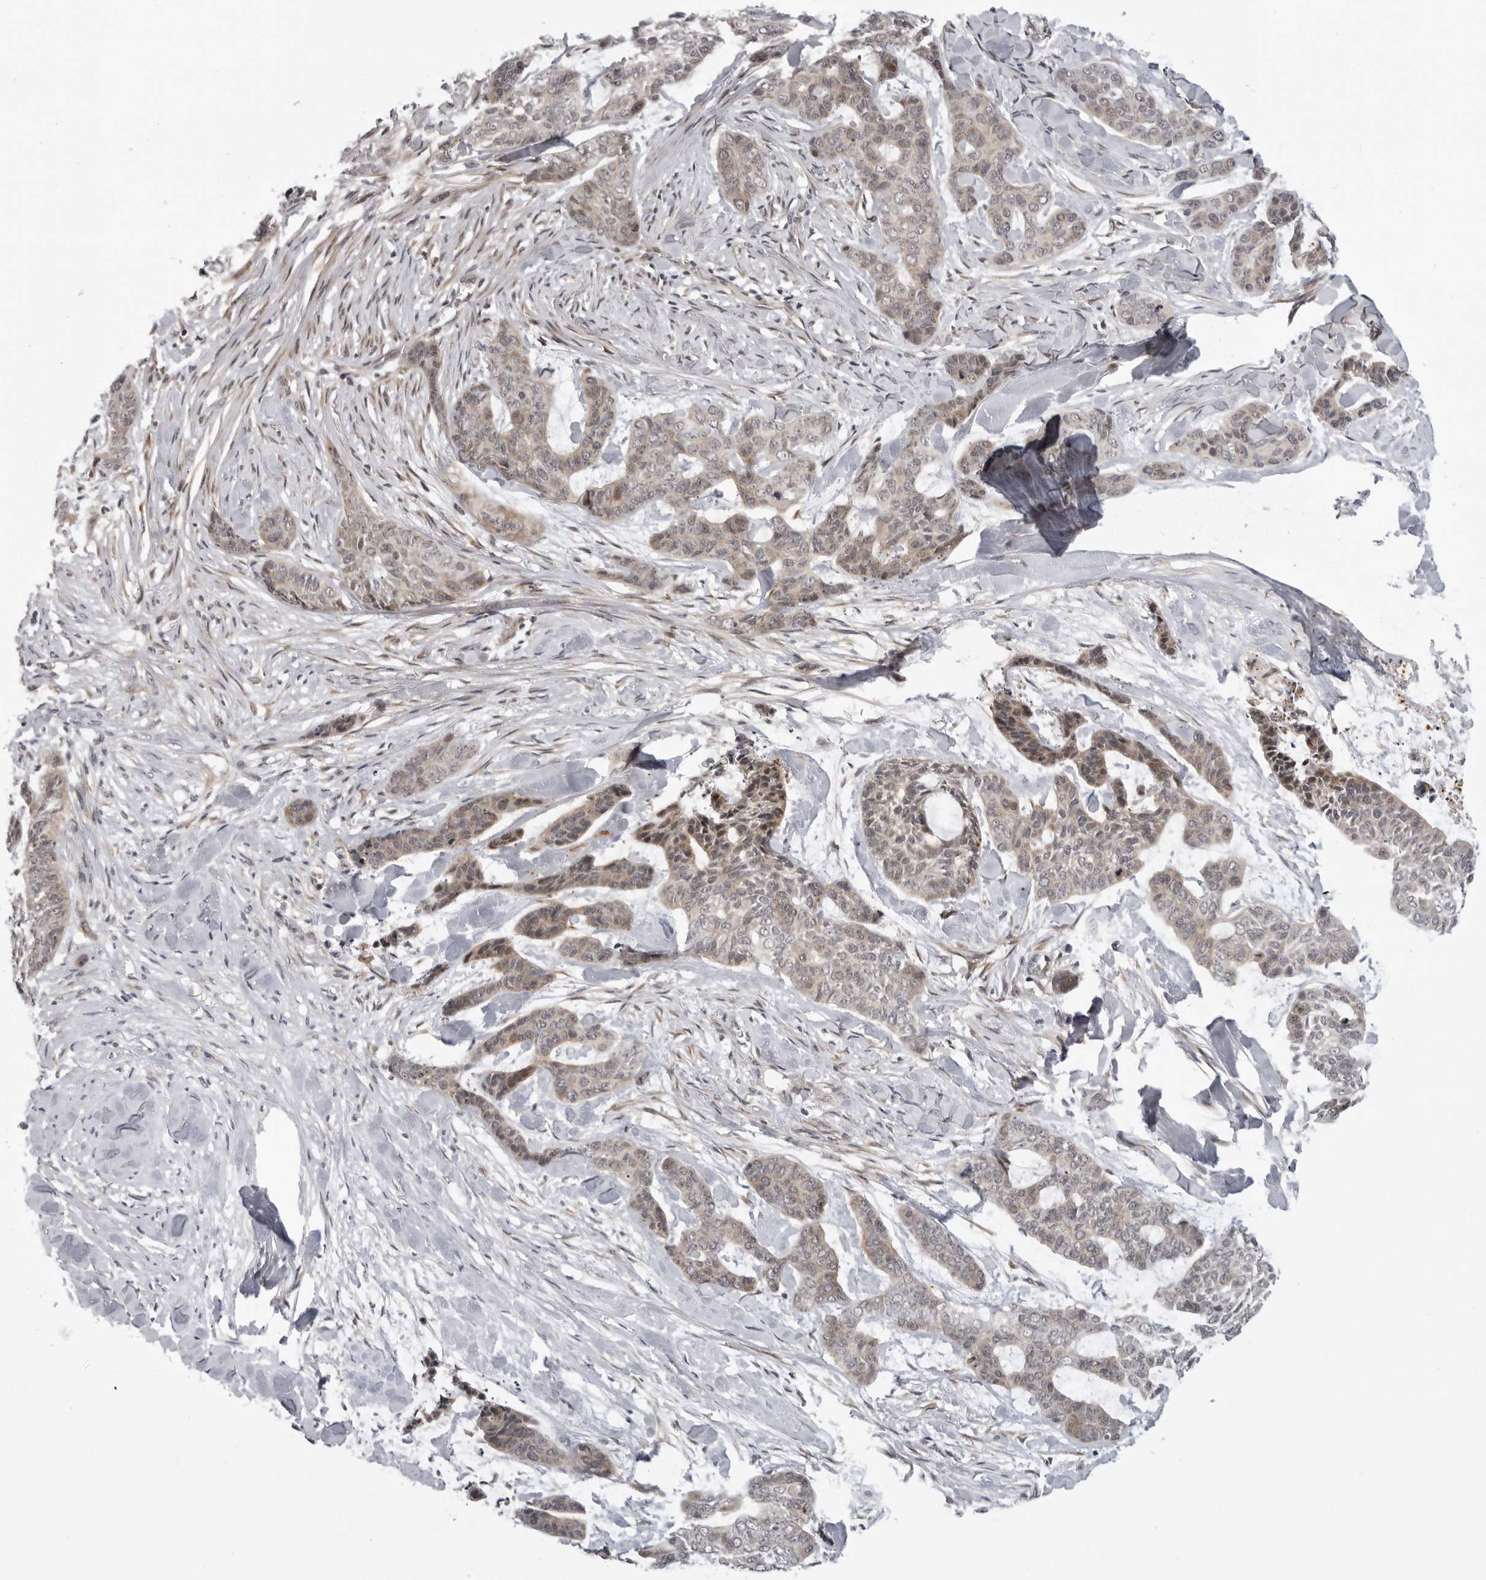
{"staining": {"intensity": "weak", "quantity": ">75%", "location": "cytoplasmic/membranous,nuclear"}, "tissue": "skin cancer", "cell_type": "Tumor cells", "image_type": "cancer", "snomed": [{"axis": "morphology", "description": "Basal cell carcinoma"}, {"axis": "topography", "description": "Skin"}], "caption": "Skin cancer was stained to show a protein in brown. There is low levels of weak cytoplasmic/membranous and nuclear expression in approximately >75% of tumor cells.", "gene": "ALPK2", "patient": {"sex": "female", "age": 64}}